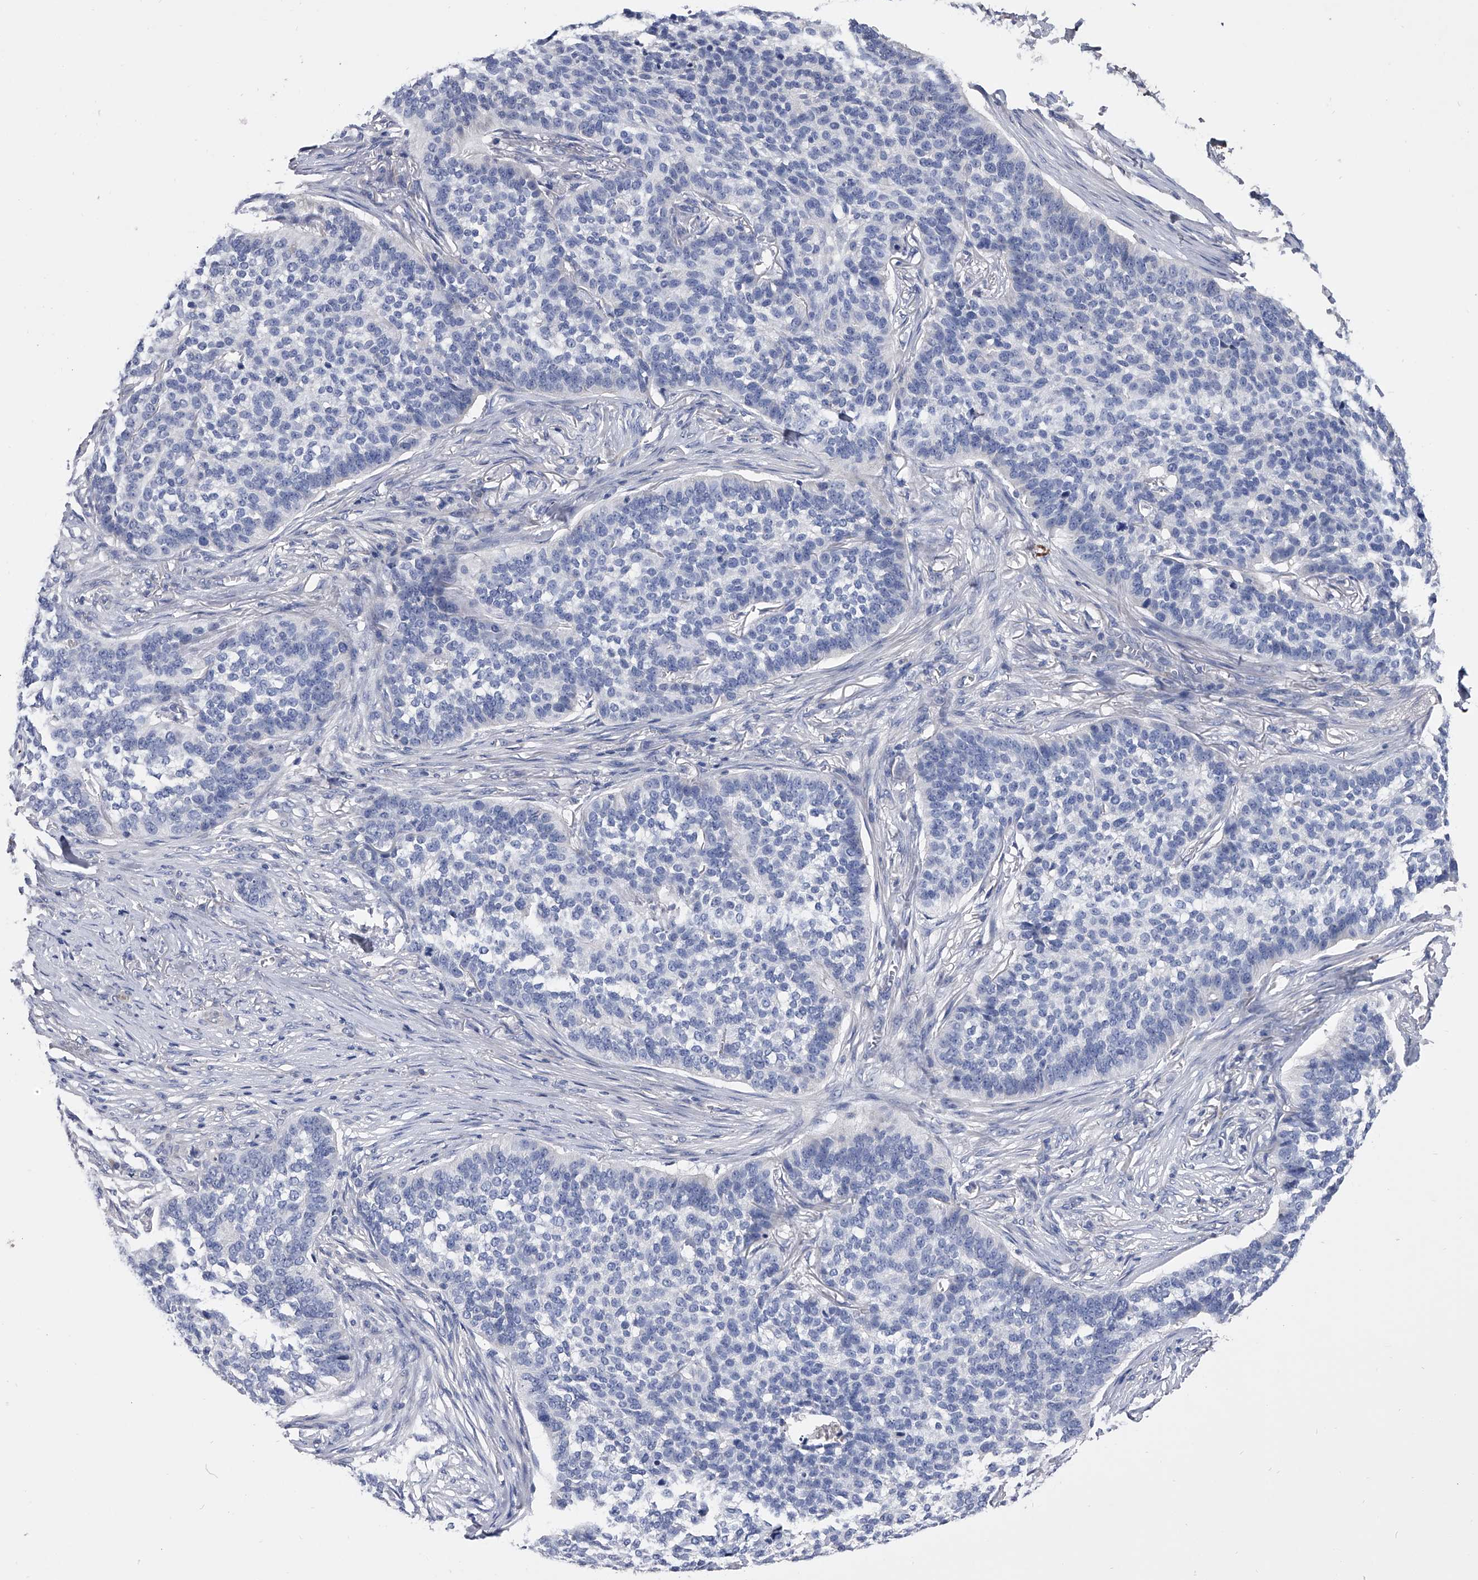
{"staining": {"intensity": "negative", "quantity": "none", "location": "none"}, "tissue": "skin cancer", "cell_type": "Tumor cells", "image_type": "cancer", "snomed": [{"axis": "morphology", "description": "Basal cell carcinoma"}, {"axis": "topography", "description": "Skin"}], "caption": "Immunohistochemical staining of skin basal cell carcinoma exhibits no significant positivity in tumor cells.", "gene": "EFCAB7", "patient": {"sex": "male", "age": 85}}